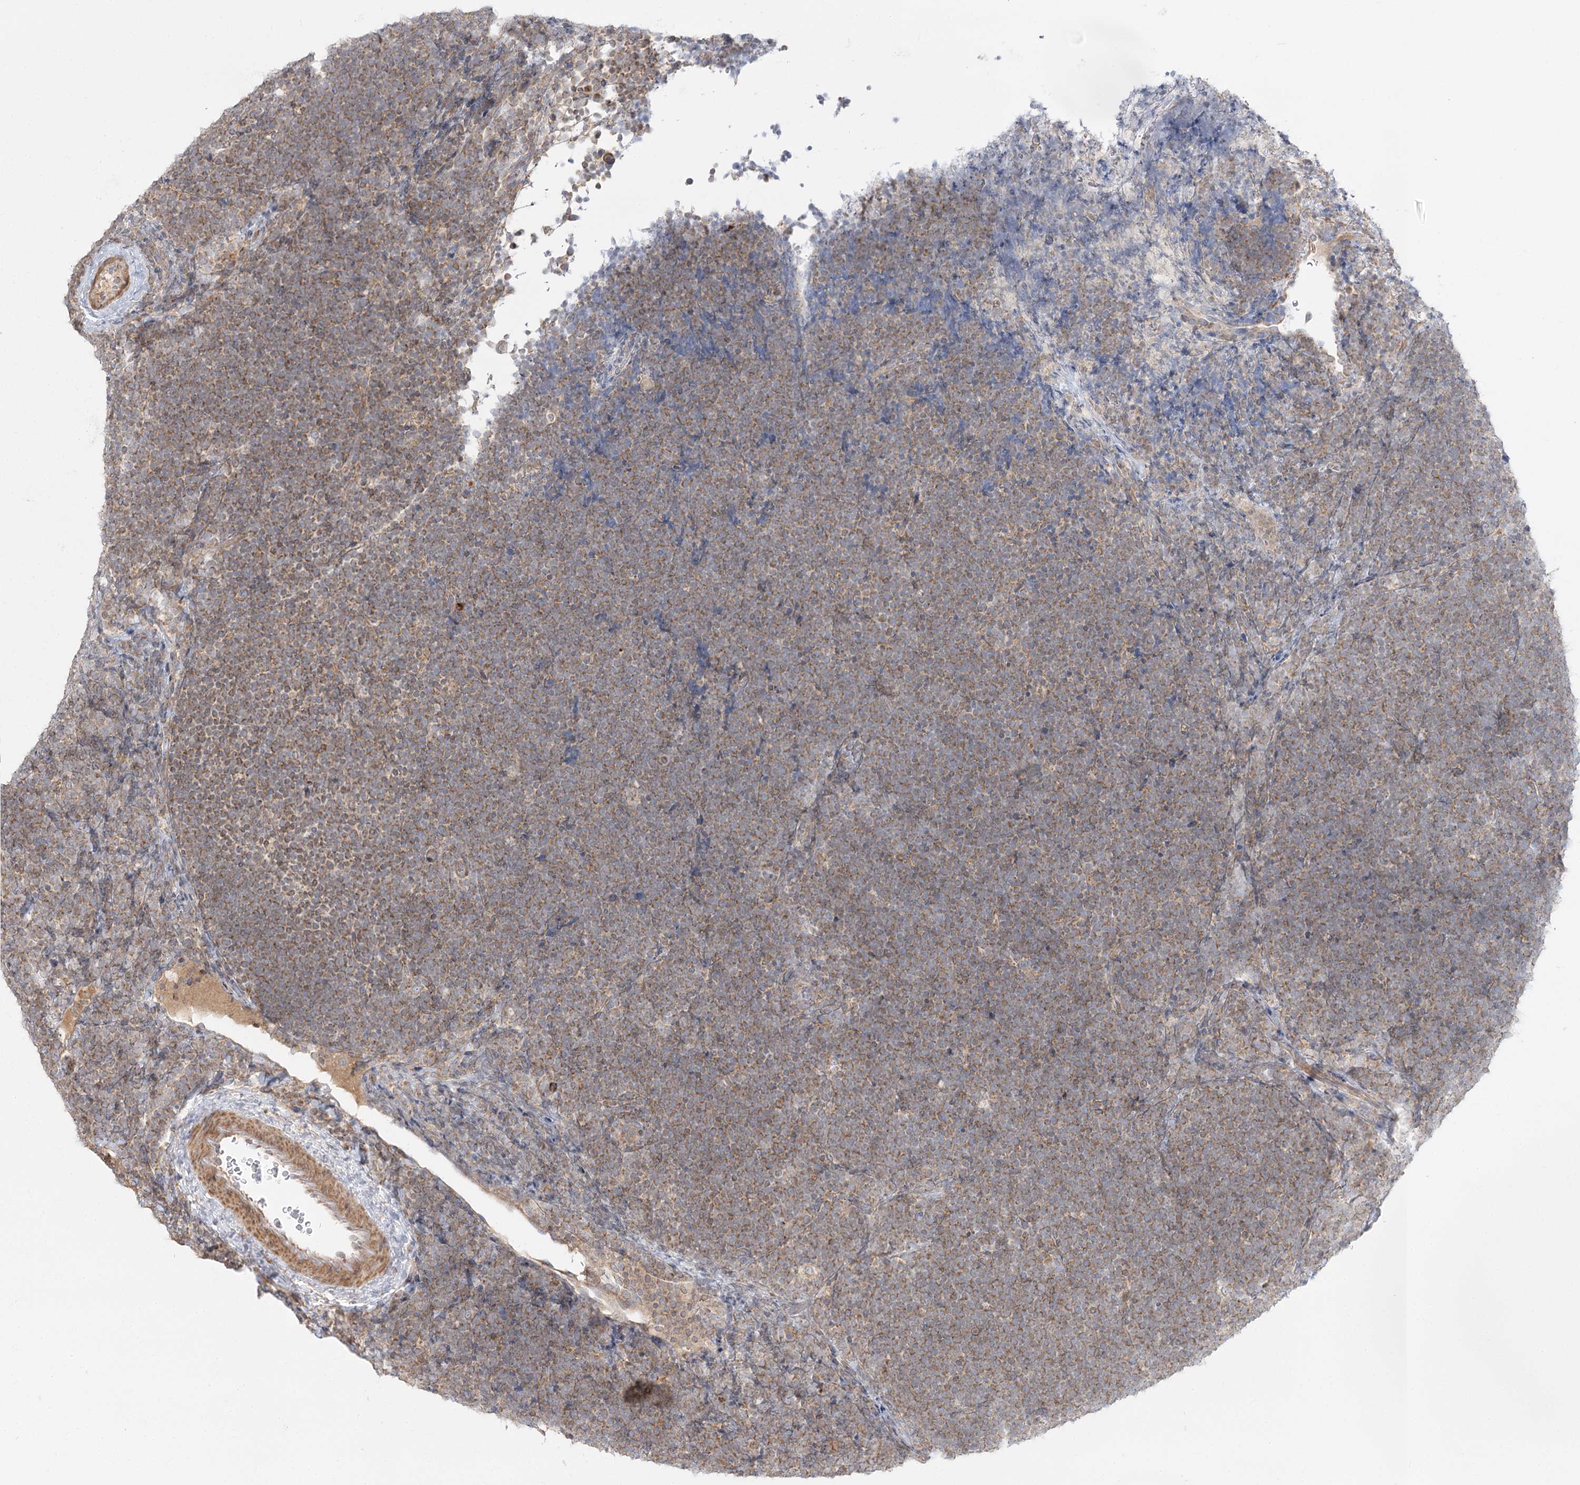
{"staining": {"intensity": "moderate", "quantity": ">75%", "location": "cytoplasmic/membranous"}, "tissue": "lymphoma", "cell_type": "Tumor cells", "image_type": "cancer", "snomed": [{"axis": "morphology", "description": "Malignant lymphoma, non-Hodgkin's type, High grade"}, {"axis": "topography", "description": "Lymph node"}], "caption": "Immunohistochemical staining of lymphoma displays medium levels of moderate cytoplasmic/membranous staining in approximately >75% of tumor cells. (IHC, brightfield microscopy, high magnification).", "gene": "MTMR3", "patient": {"sex": "male", "age": 13}}